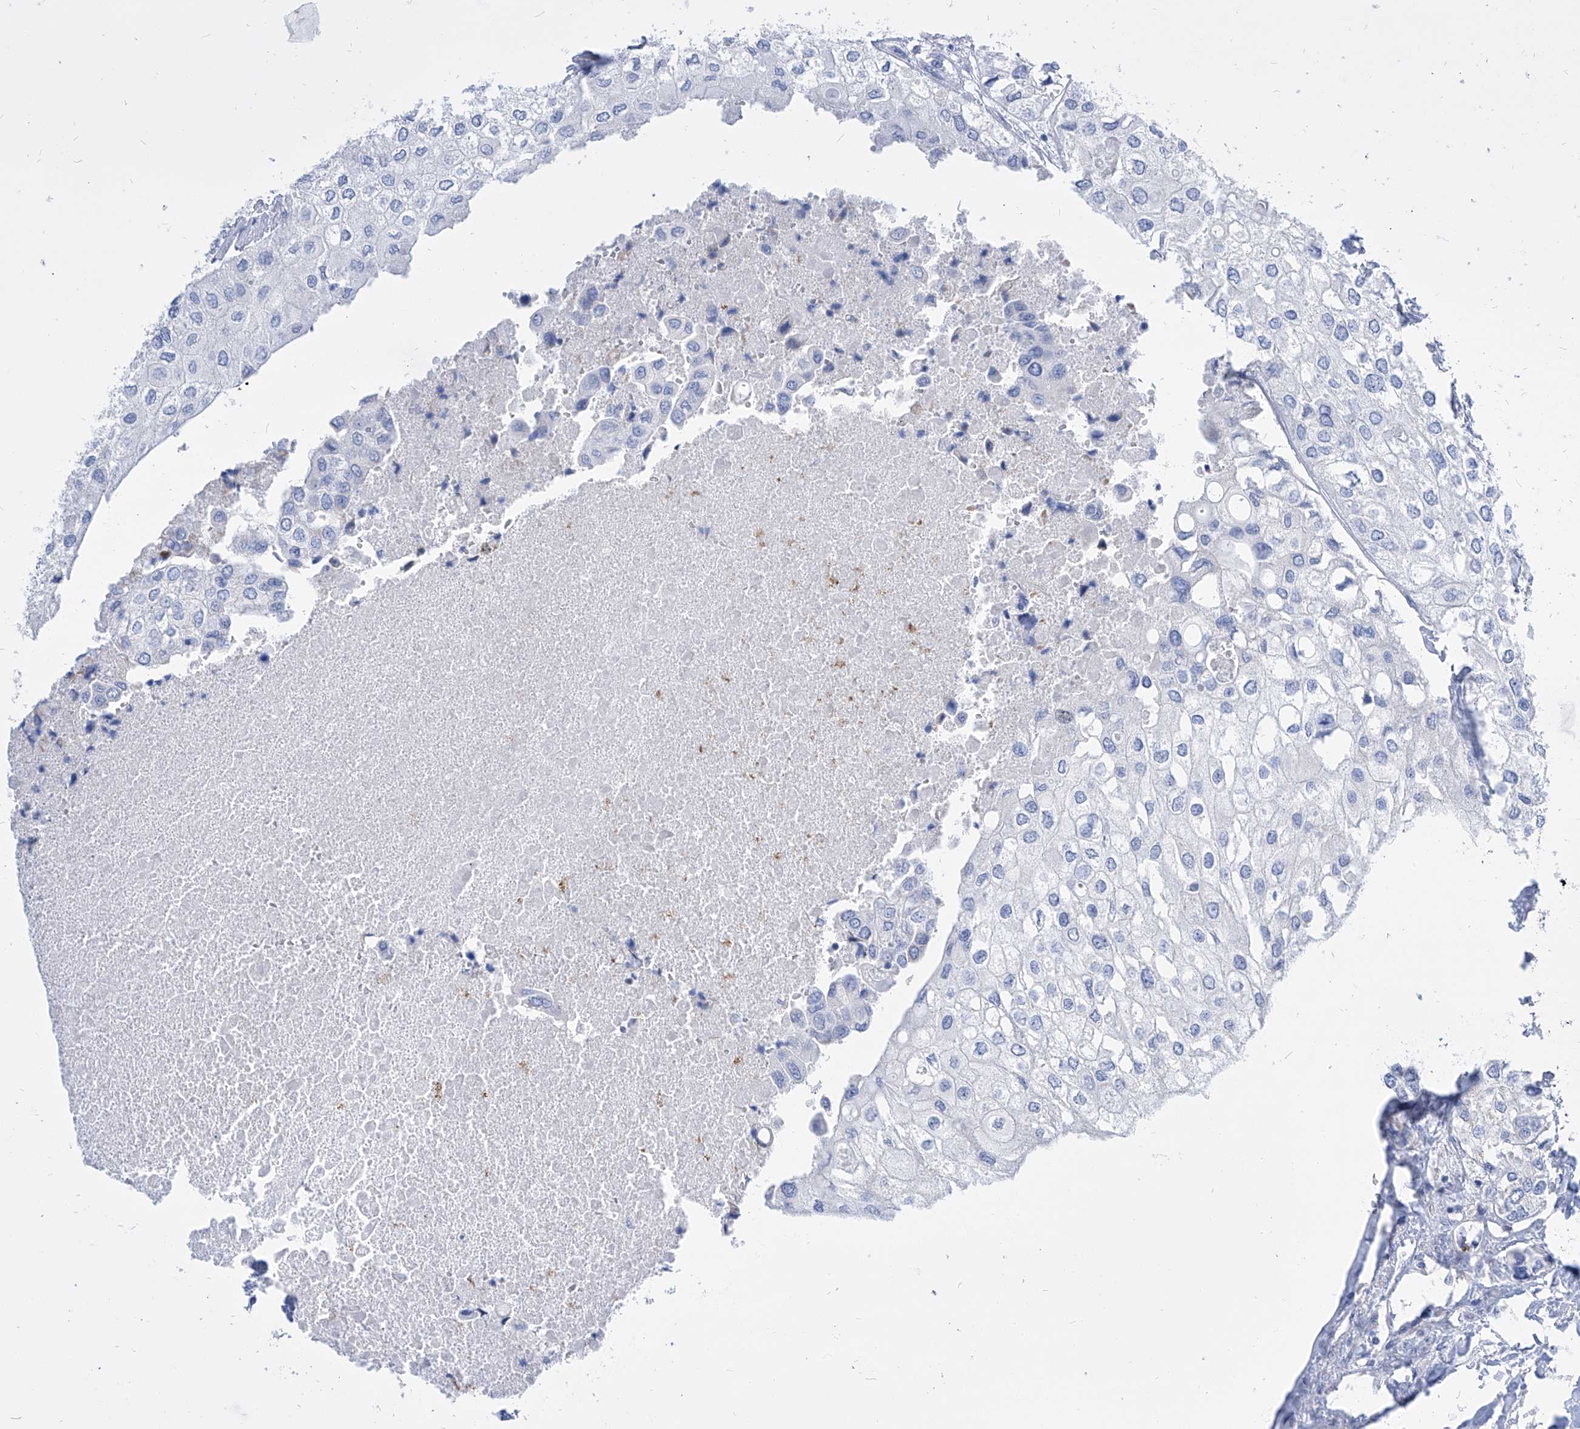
{"staining": {"intensity": "negative", "quantity": "none", "location": "none"}, "tissue": "urothelial cancer", "cell_type": "Tumor cells", "image_type": "cancer", "snomed": [{"axis": "morphology", "description": "Urothelial carcinoma, High grade"}, {"axis": "topography", "description": "Urinary bladder"}], "caption": "Immunohistochemical staining of human urothelial carcinoma (high-grade) displays no significant positivity in tumor cells.", "gene": "COQ3", "patient": {"sex": "male", "age": 64}}